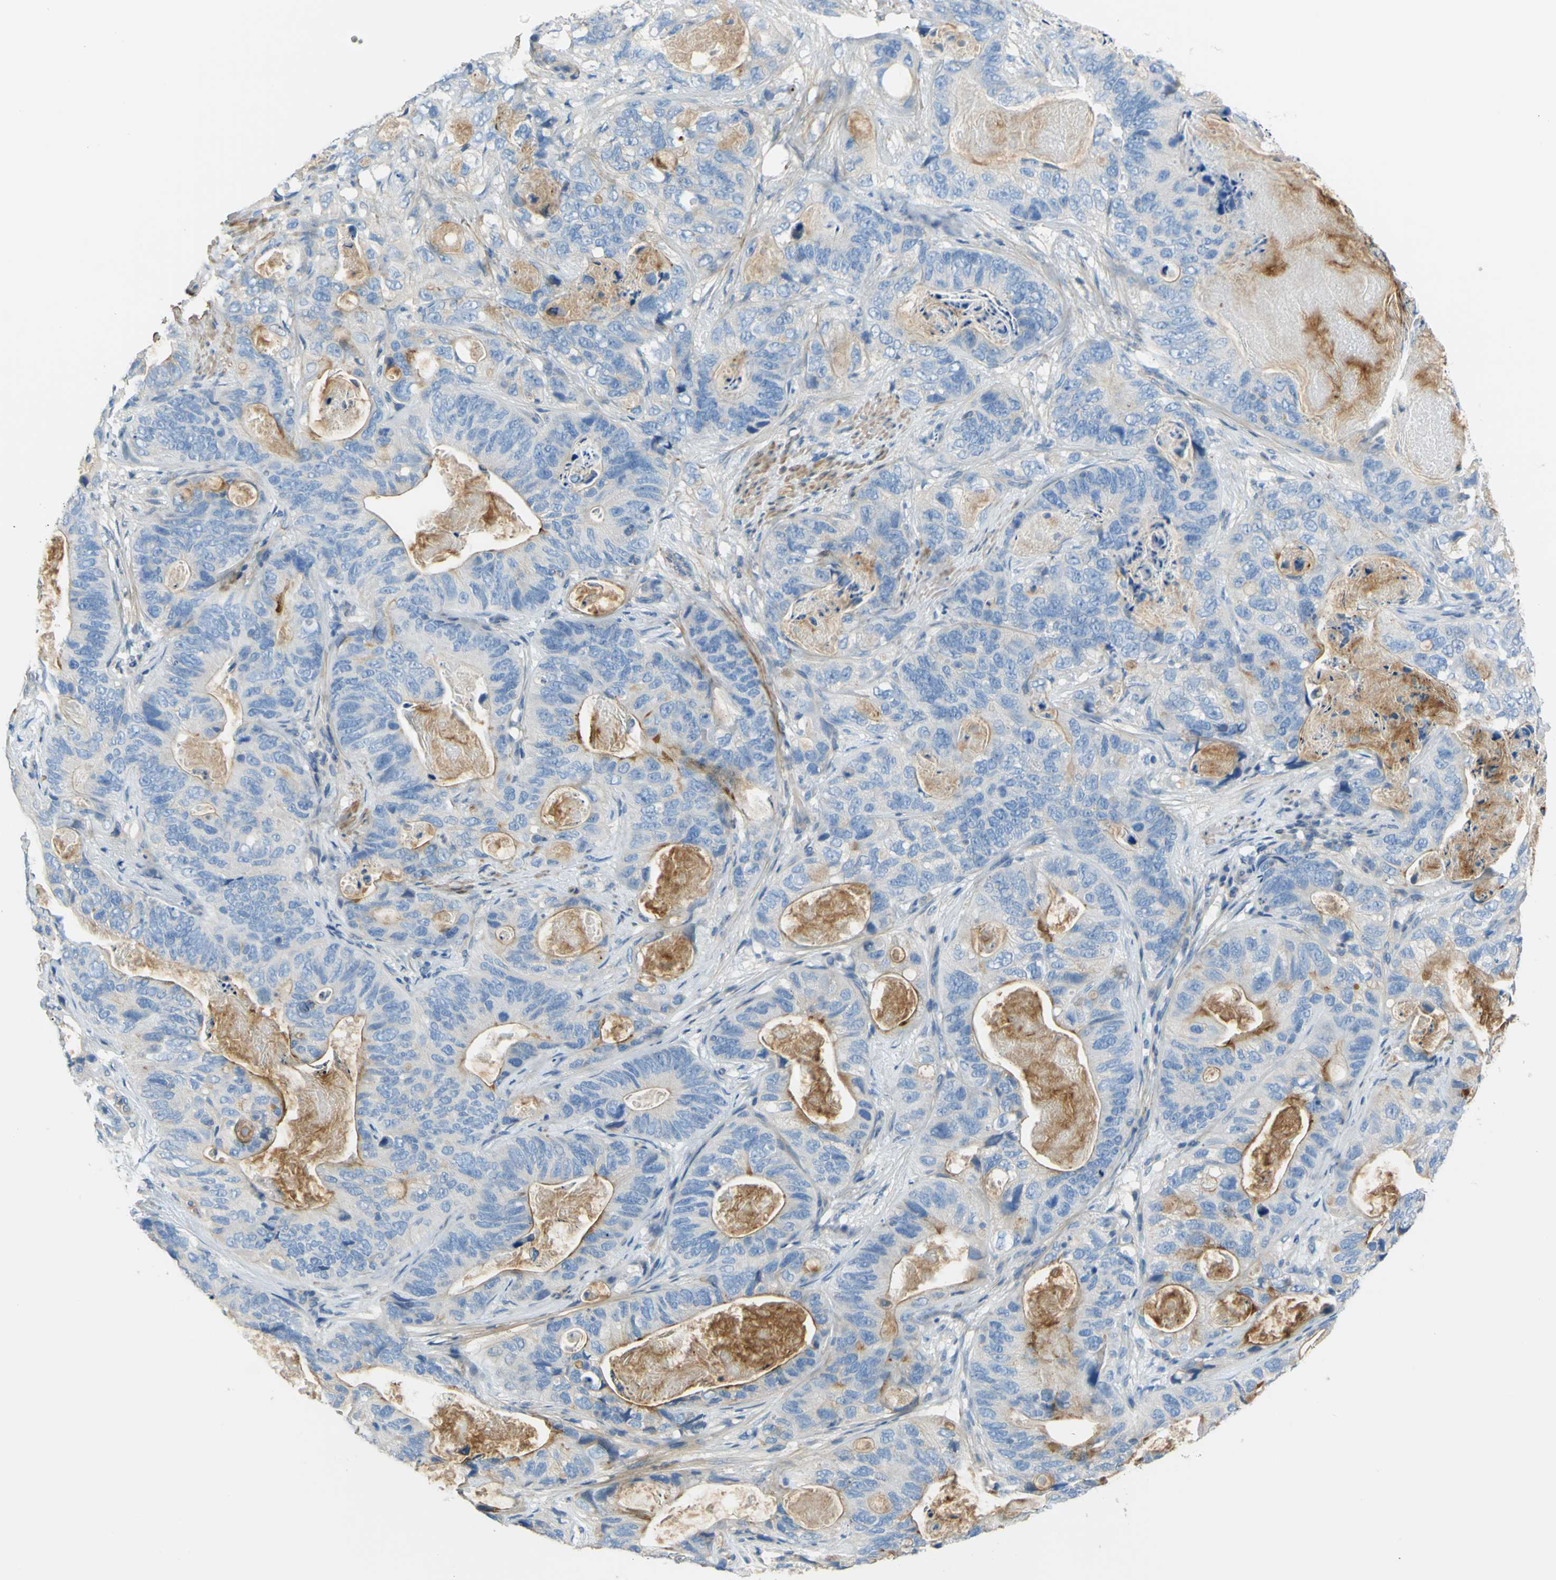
{"staining": {"intensity": "moderate", "quantity": "<25%", "location": "cytoplasmic/membranous"}, "tissue": "stomach cancer", "cell_type": "Tumor cells", "image_type": "cancer", "snomed": [{"axis": "morphology", "description": "Adenocarcinoma, NOS"}, {"axis": "topography", "description": "Stomach"}], "caption": "Immunohistochemical staining of adenocarcinoma (stomach) reveals low levels of moderate cytoplasmic/membranous positivity in about <25% of tumor cells.", "gene": "OGN", "patient": {"sex": "female", "age": 89}}